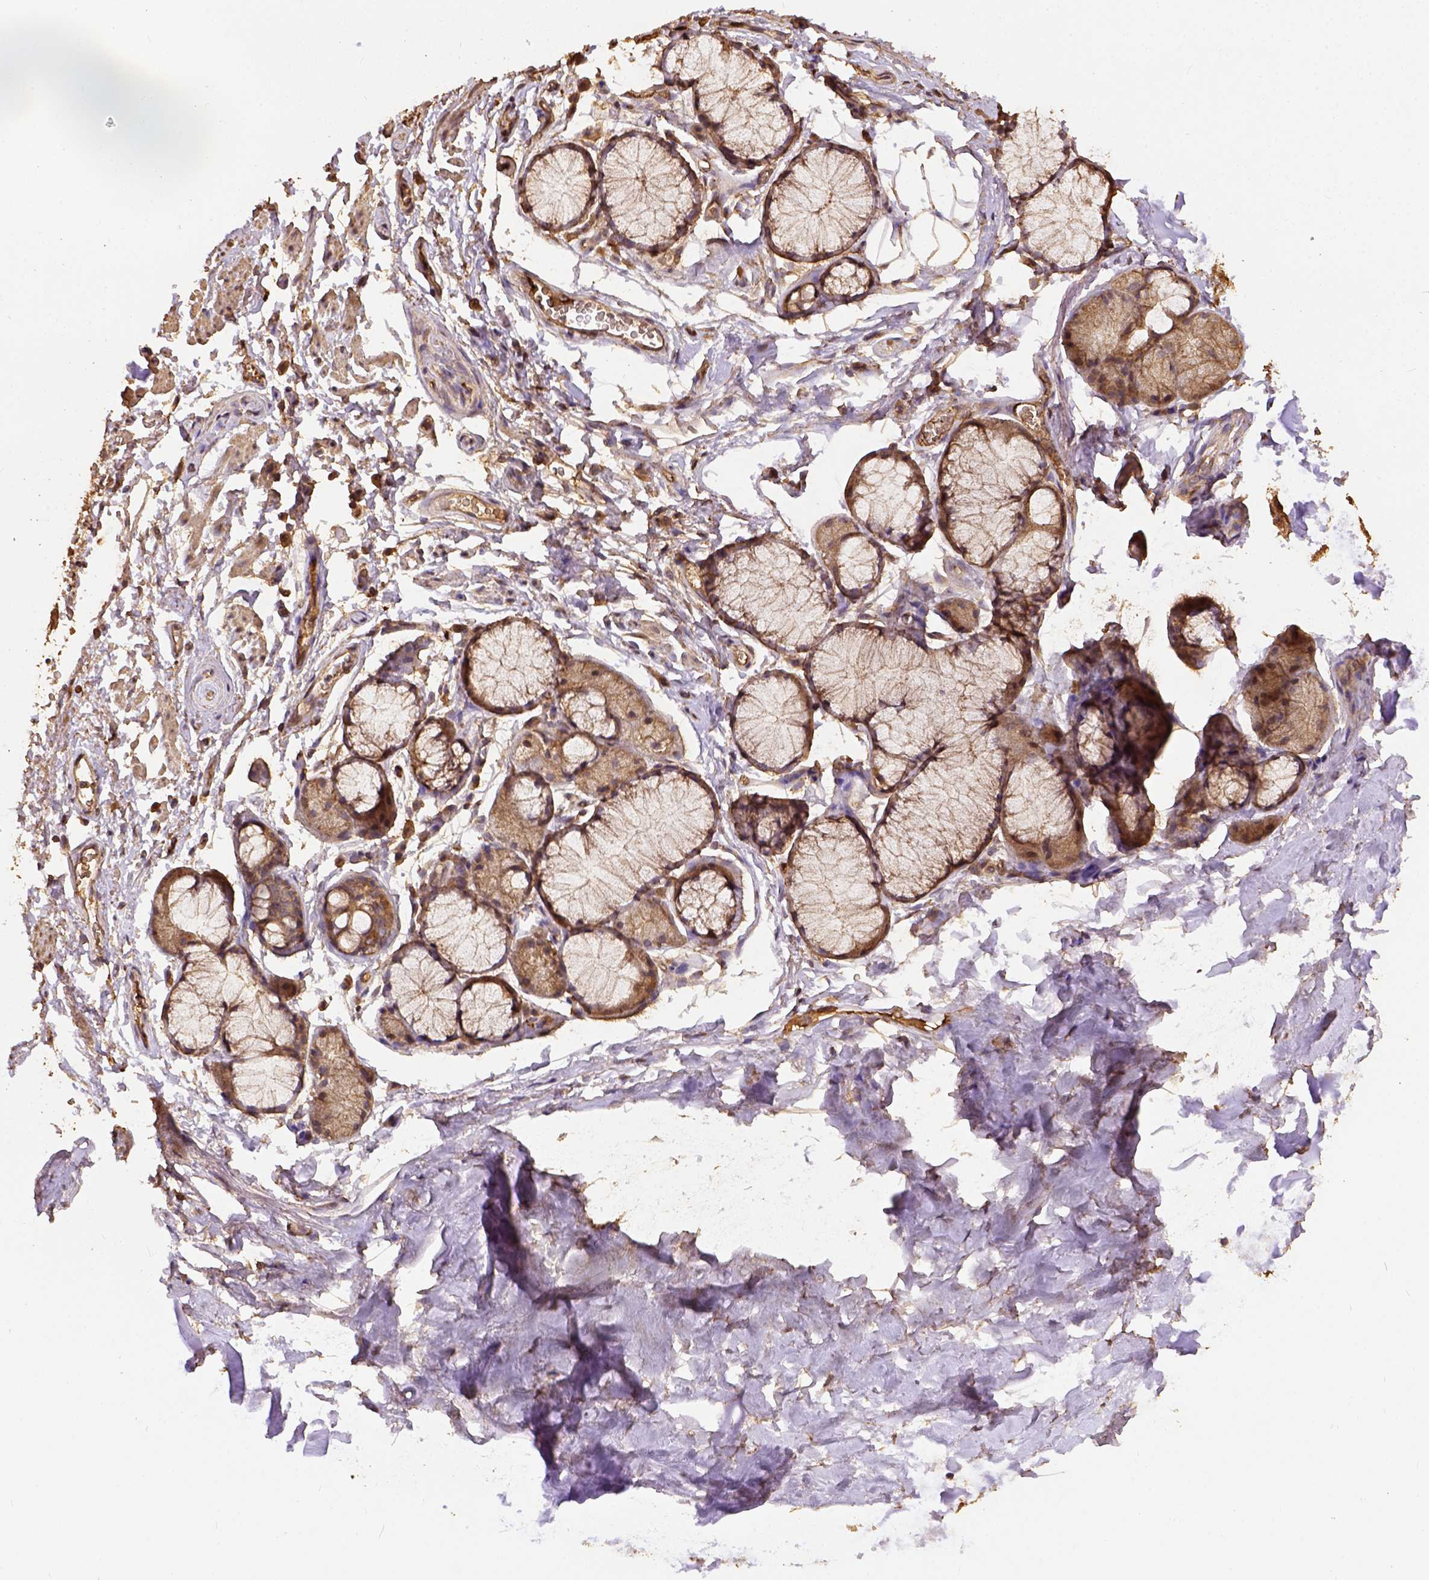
{"staining": {"intensity": "weak", "quantity": ">75%", "location": "cytoplasmic/membranous"}, "tissue": "soft tissue", "cell_type": "Fibroblasts", "image_type": "normal", "snomed": [{"axis": "morphology", "description": "Normal tissue, NOS"}, {"axis": "topography", "description": "Cartilage tissue"}, {"axis": "topography", "description": "Bronchus"}], "caption": "Human soft tissue stained with a brown dye demonstrates weak cytoplasmic/membranous positive expression in approximately >75% of fibroblasts.", "gene": "ATP1B3", "patient": {"sex": "female", "age": 79}}